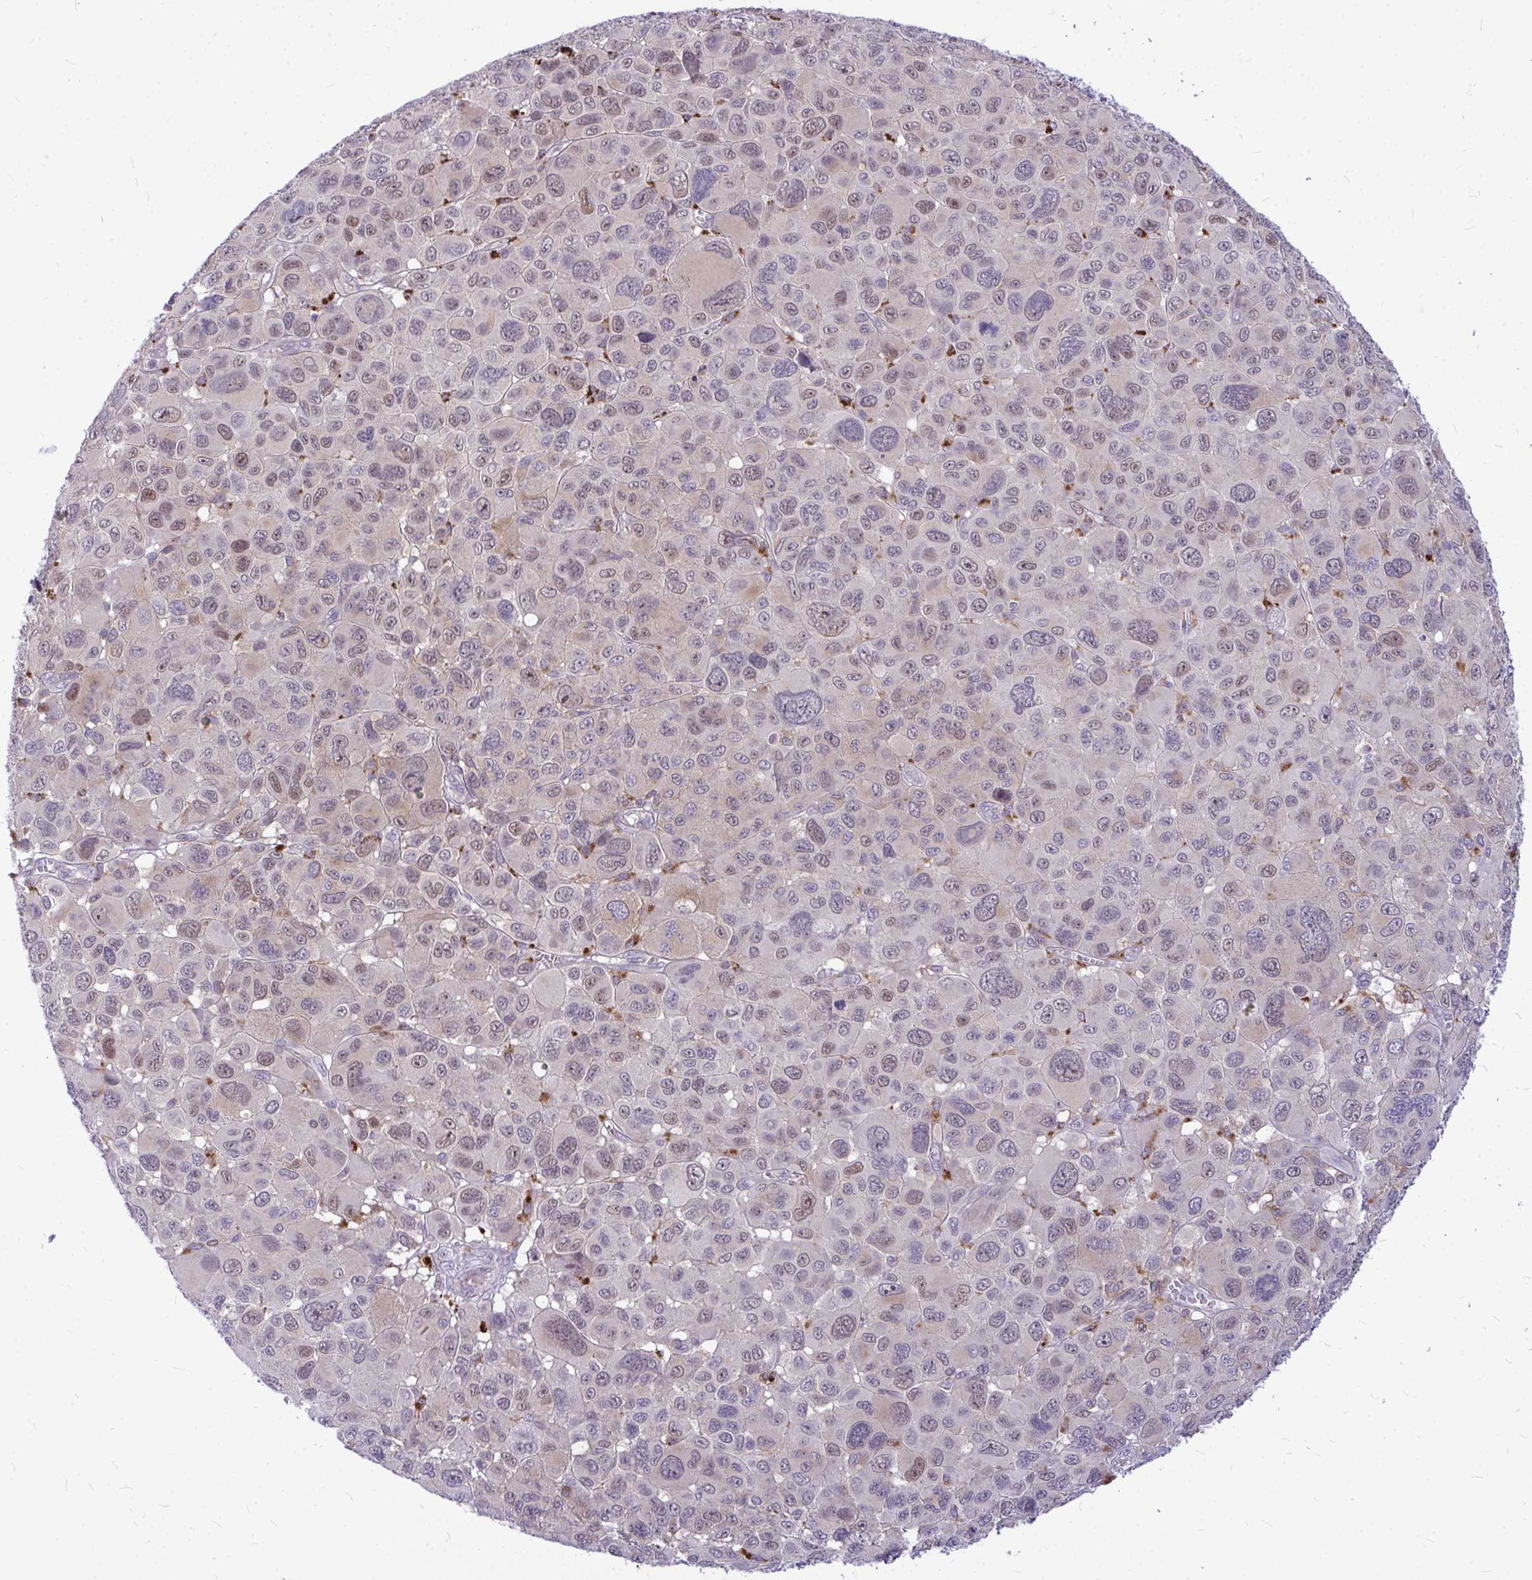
{"staining": {"intensity": "moderate", "quantity": "<25%", "location": "nuclear"}, "tissue": "melanoma", "cell_type": "Tumor cells", "image_type": "cancer", "snomed": [{"axis": "morphology", "description": "Malignant melanoma, NOS"}, {"axis": "topography", "description": "Skin"}], "caption": "Human melanoma stained with a brown dye exhibits moderate nuclear positive positivity in approximately <25% of tumor cells.", "gene": "ZSCAN25", "patient": {"sex": "female", "age": 66}}